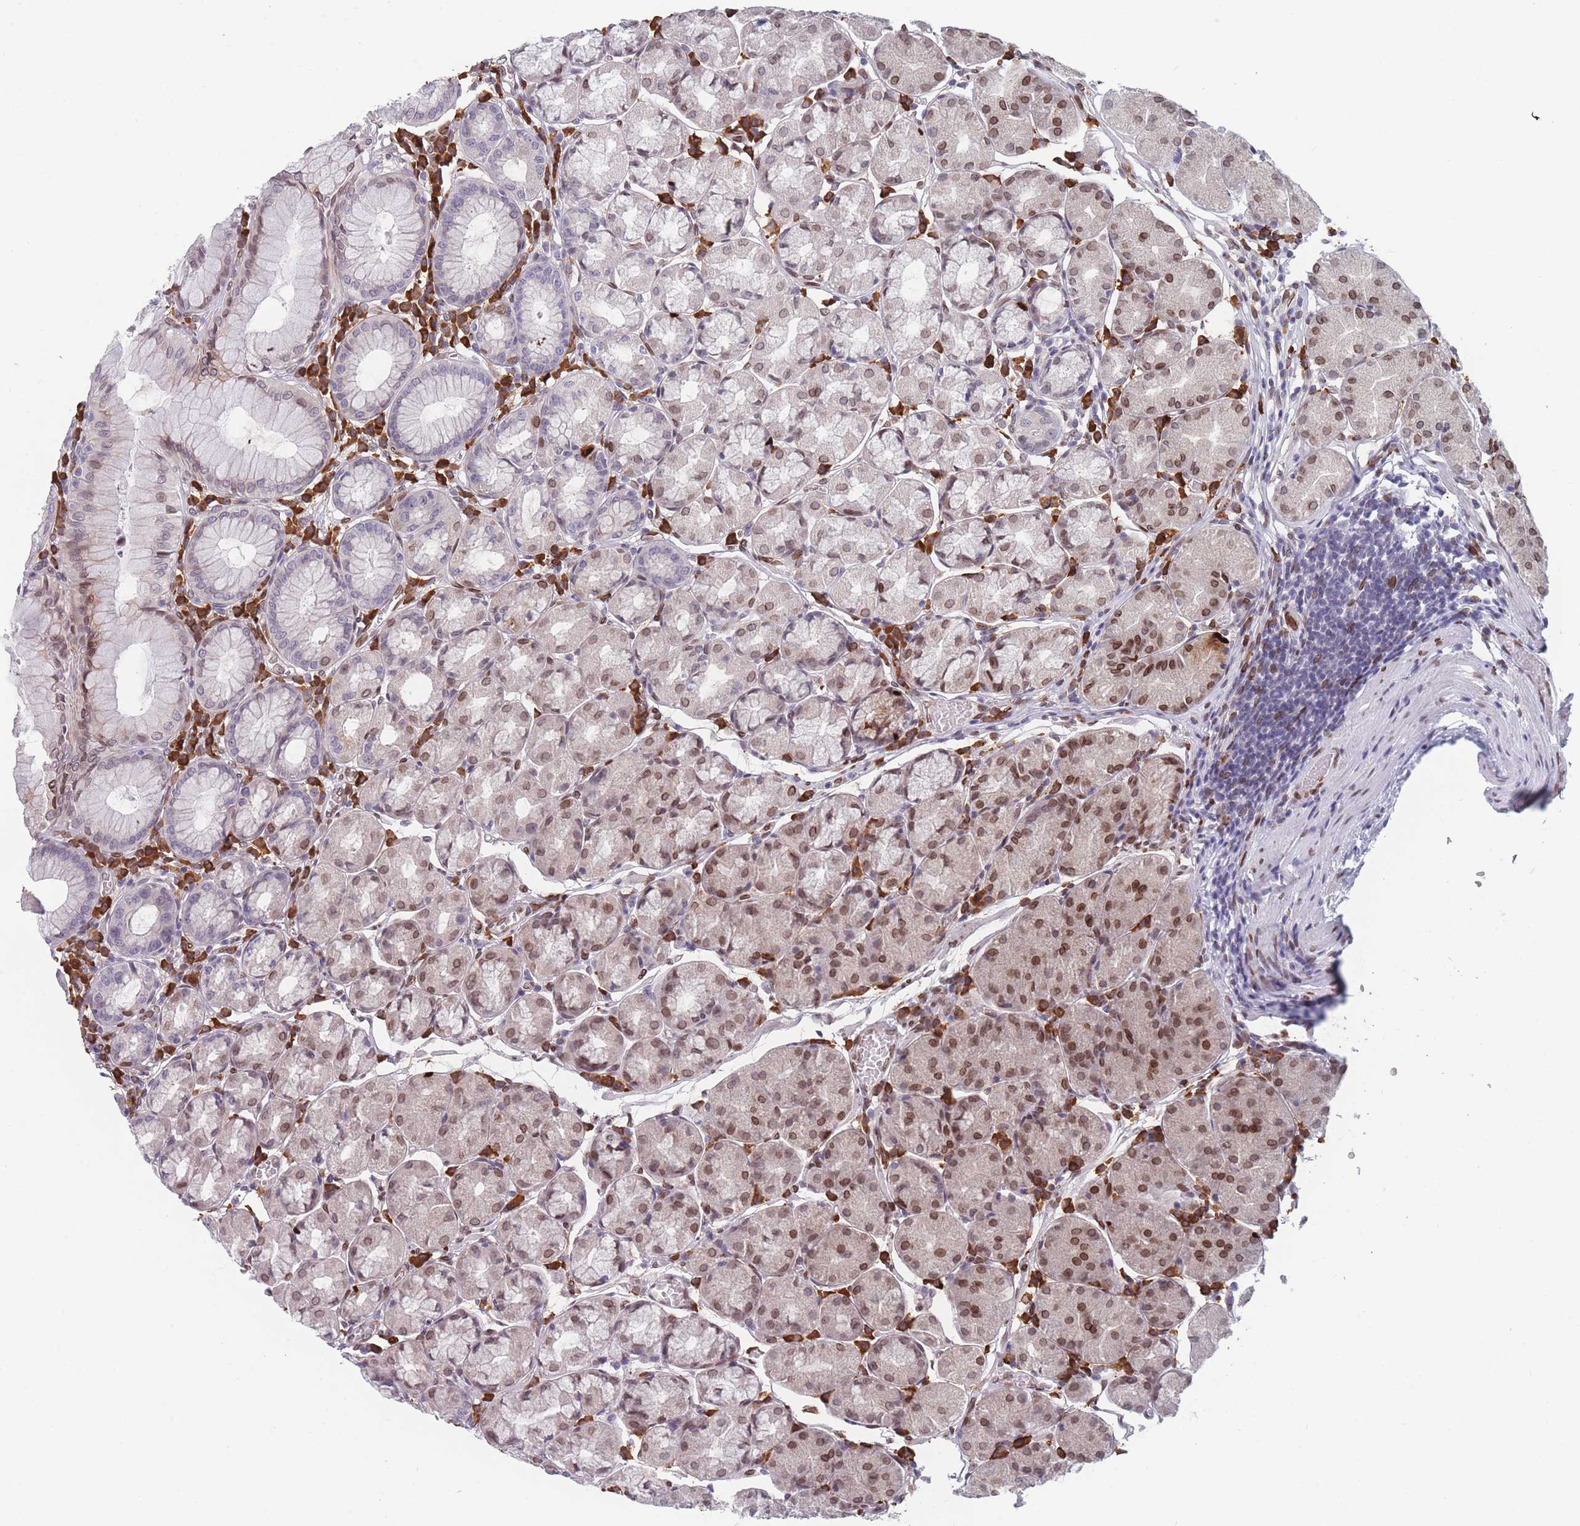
{"staining": {"intensity": "strong", "quantity": "25%-75%", "location": "cytoplasmic/membranous,nuclear"}, "tissue": "stomach", "cell_type": "Glandular cells", "image_type": "normal", "snomed": [{"axis": "morphology", "description": "Normal tissue, NOS"}, {"axis": "topography", "description": "Stomach"}], "caption": "Immunohistochemical staining of normal human stomach shows strong cytoplasmic/membranous,nuclear protein positivity in approximately 25%-75% of glandular cells. Nuclei are stained in blue.", "gene": "ZBTB1", "patient": {"sex": "male", "age": 55}}